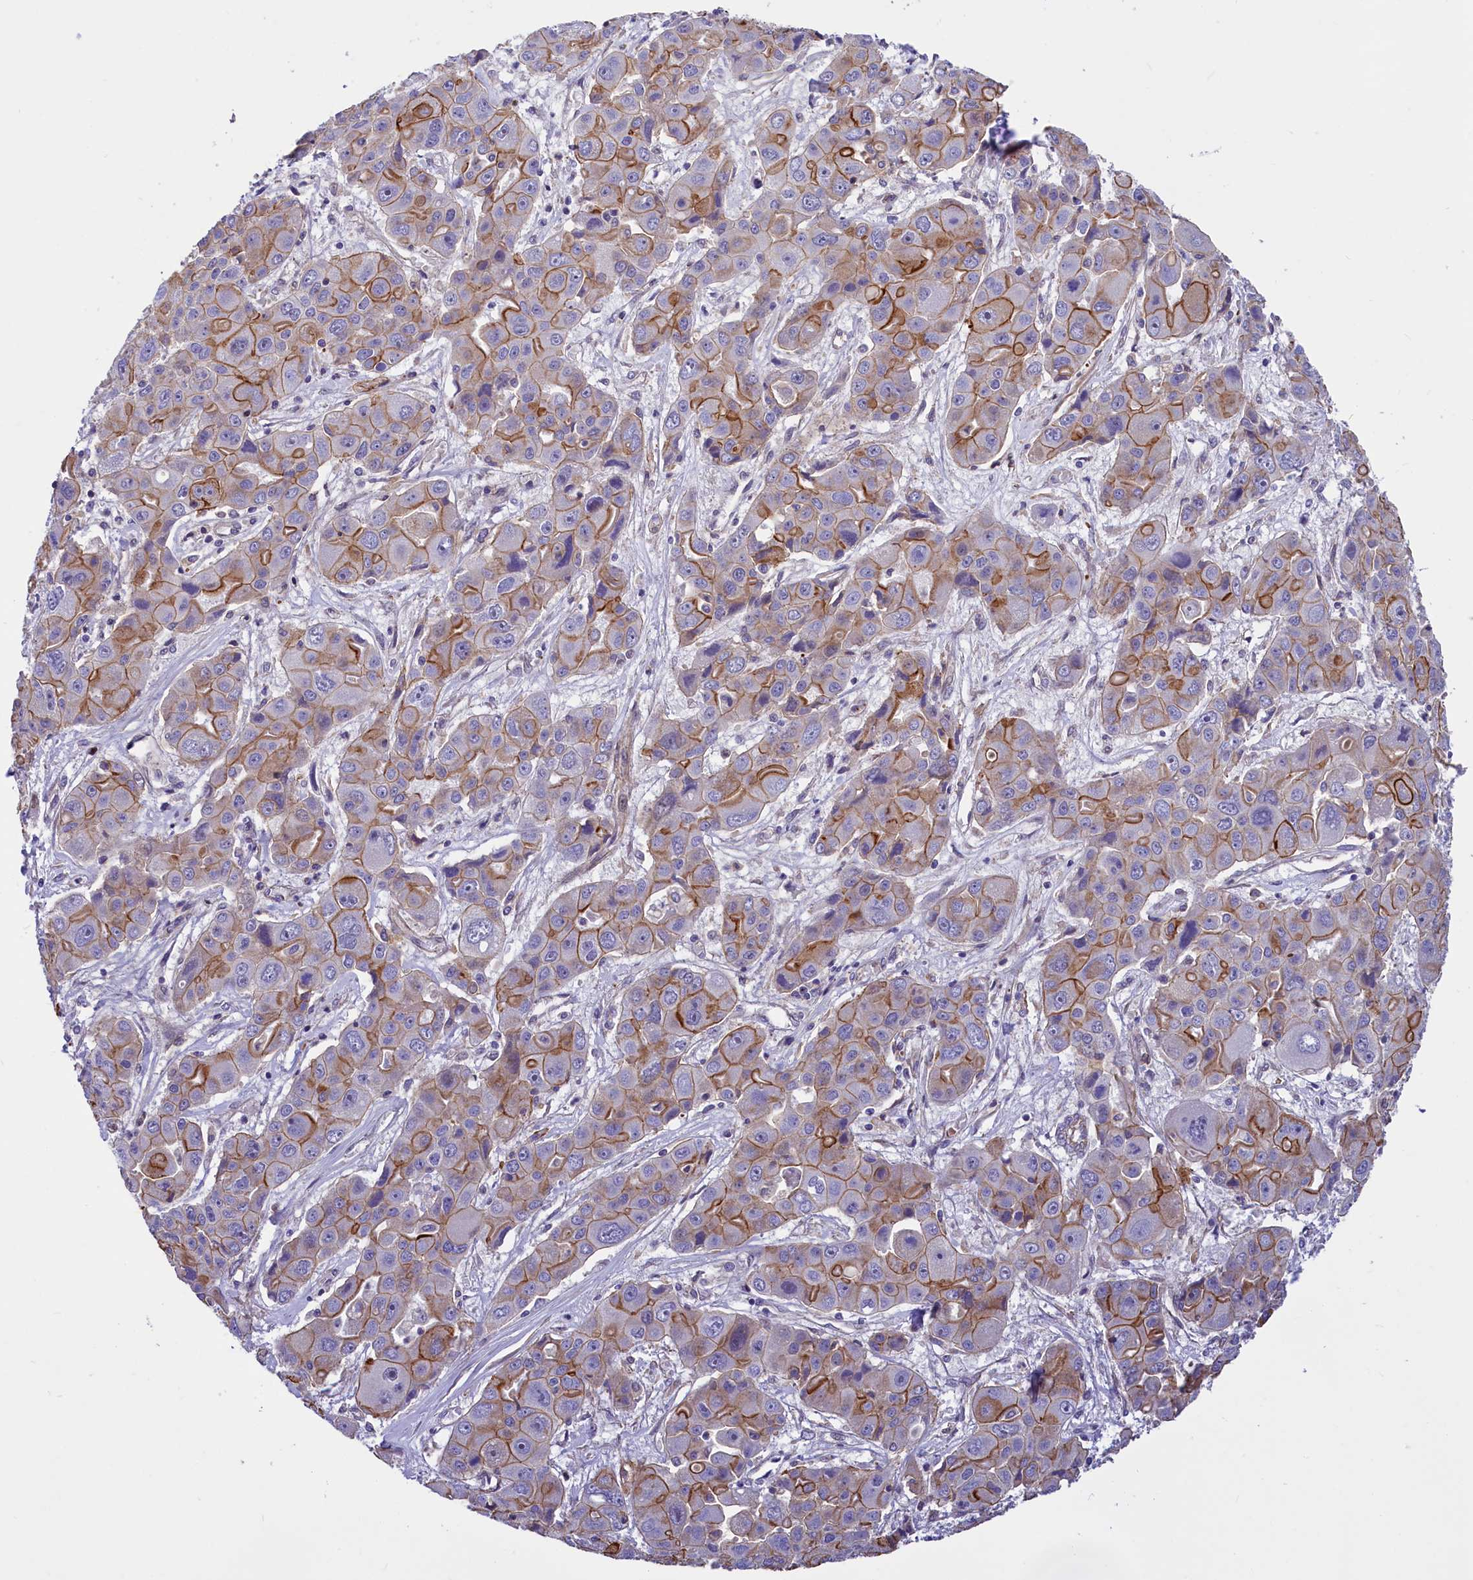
{"staining": {"intensity": "moderate", "quantity": "25%-75%", "location": "cytoplasmic/membranous"}, "tissue": "liver cancer", "cell_type": "Tumor cells", "image_type": "cancer", "snomed": [{"axis": "morphology", "description": "Cholangiocarcinoma"}, {"axis": "topography", "description": "Liver"}], "caption": "This histopathology image displays immunohistochemistry staining of liver cholangiocarcinoma, with medium moderate cytoplasmic/membranous positivity in about 25%-75% of tumor cells.", "gene": "MED20", "patient": {"sex": "male", "age": 67}}